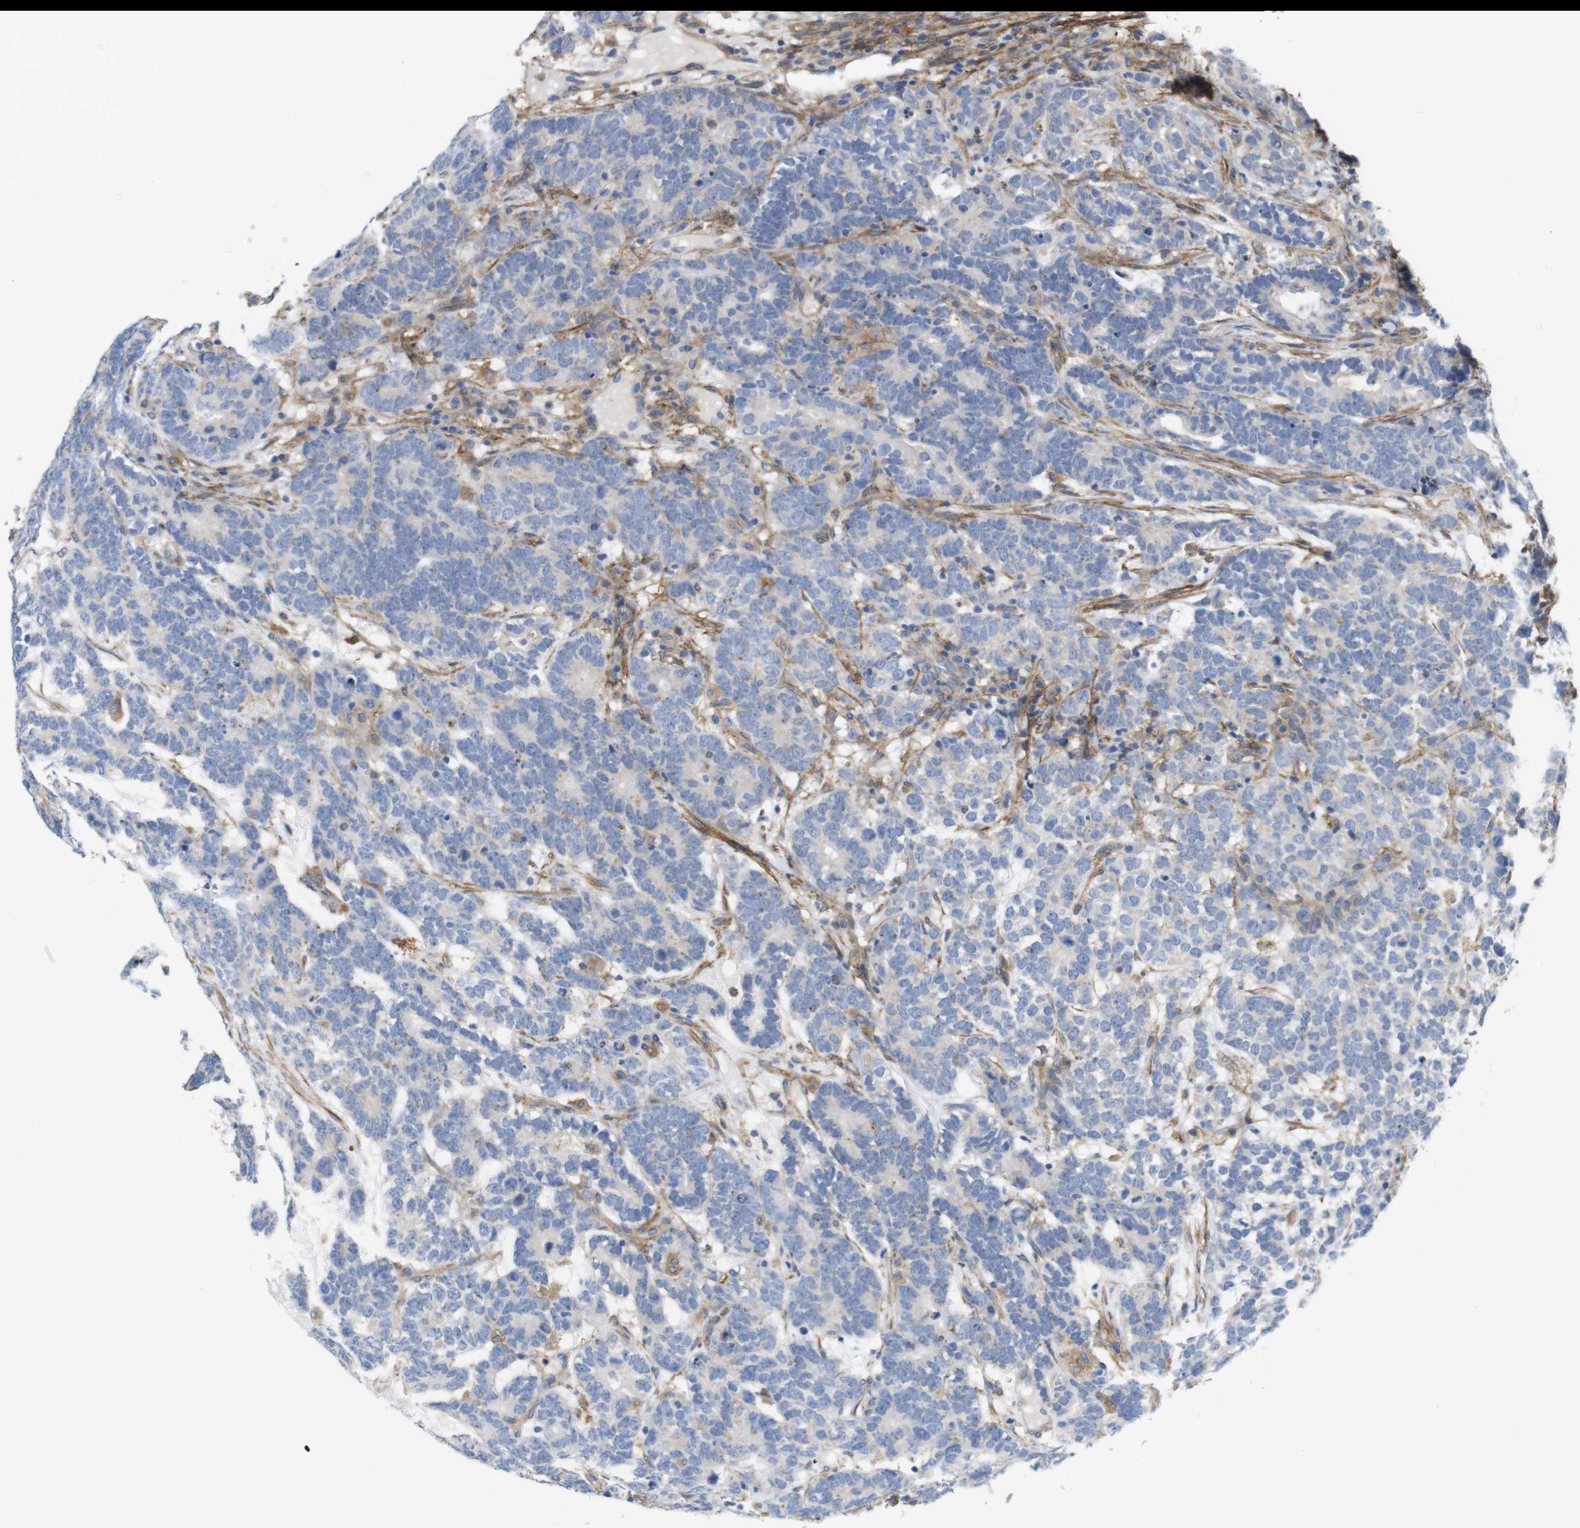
{"staining": {"intensity": "negative", "quantity": "none", "location": "none"}, "tissue": "testis cancer", "cell_type": "Tumor cells", "image_type": "cancer", "snomed": [{"axis": "morphology", "description": "Carcinoma, Embryonal, NOS"}, {"axis": "topography", "description": "Testis"}], "caption": "Testis embryonal carcinoma was stained to show a protein in brown. There is no significant positivity in tumor cells.", "gene": "CYBRD1", "patient": {"sex": "male", "age": 26}}